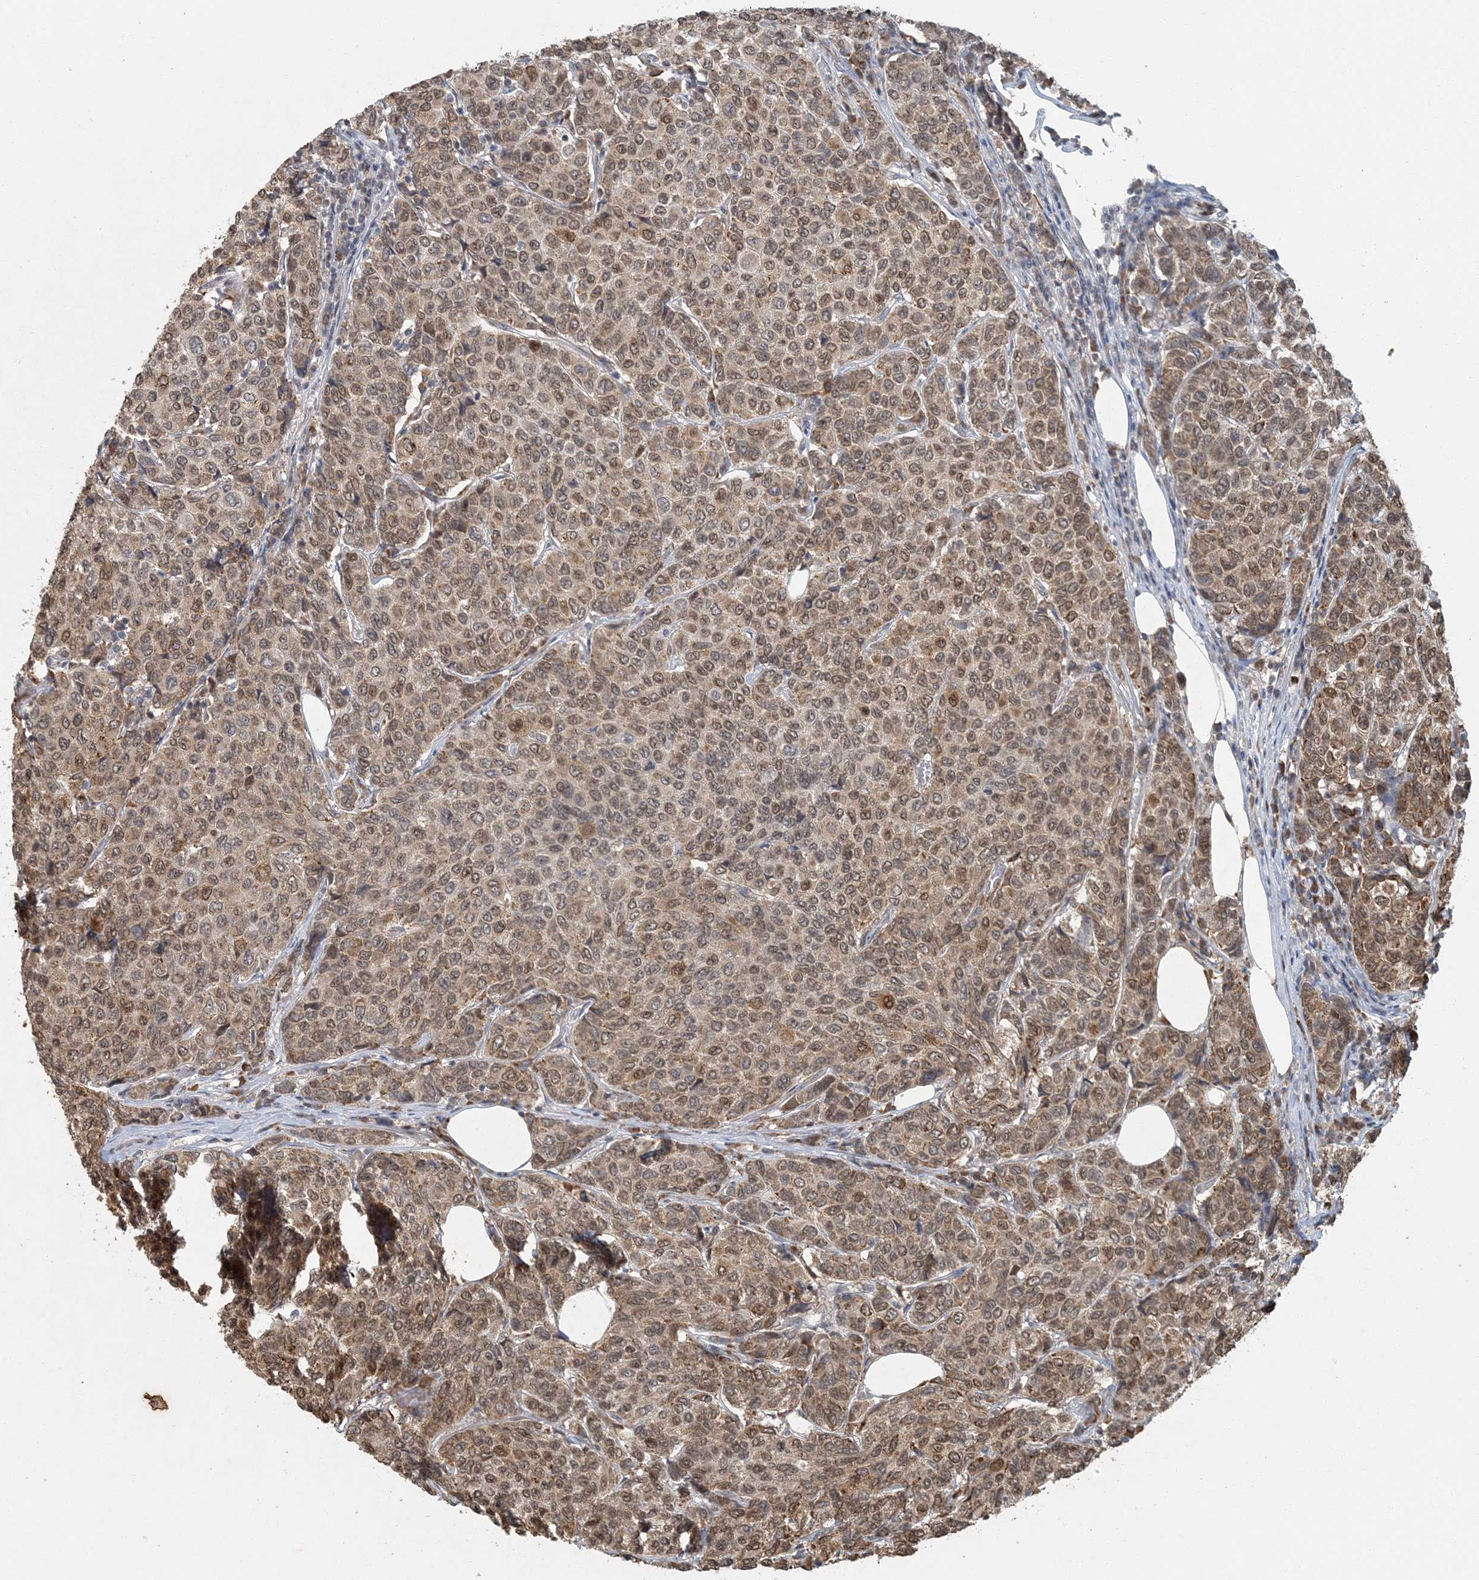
{"staining": {"intensity": "moderate", "quantity": ">75%", "location": "cytoplasmic/membranous,nuclear"}, "tissue": "breast cancer", "cell_type": "Tumor cells", "image_type": "cancer", "snomed": [{"axis": "morphology", "description": "Duct carcinoma"}, {"axis": "topography", "description": "Breast"}], "caption": "A high-resolution photomicrograph shows immunohistochemistry (IHC) staining of breast cancer (infiltrating ductal carcinoma), which reveals moderate cytoplasmic/membranous and nuclear staining in approximately >75% of tumor cells.", "gene": "AK9", "patient": {"sex": "female", "age": 55}}